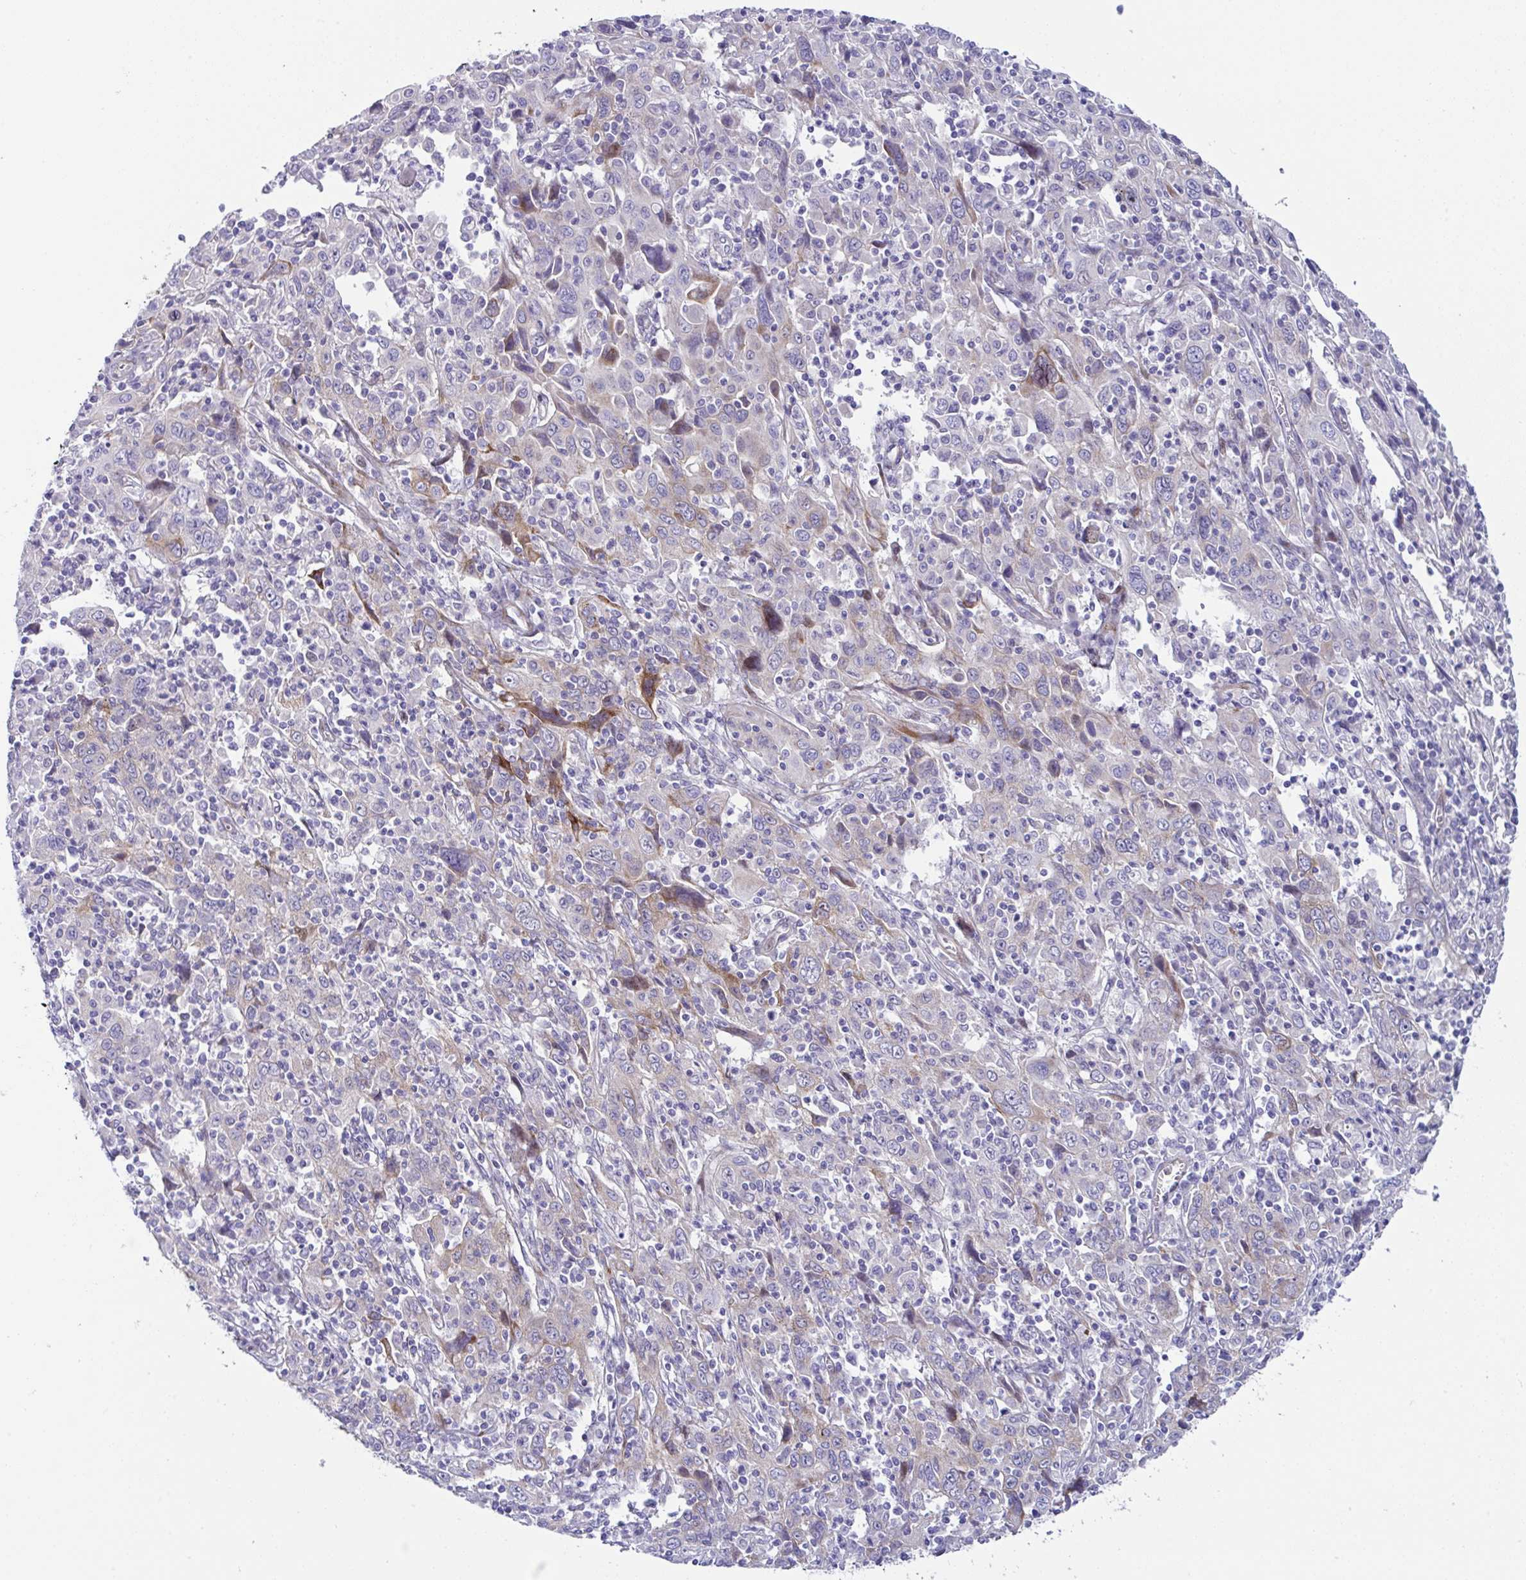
{"staining": {"intensity": "negative", "quantity": "none", "location": "none"}, "tissue": "cervical cancer", "cell_type": "Tumor cells", "image_type": "cancer", "snomed": [{"axis": "morphology", "description": "Squamous cell carcinoma, NOS"}, {"axis": "topography", "description": "Cervix"}], "caption": "There is no significant staining in tumor cells of cervical cancer.", "gene": "ZNF713", "patient": {"sex": "female", "age": 46}}